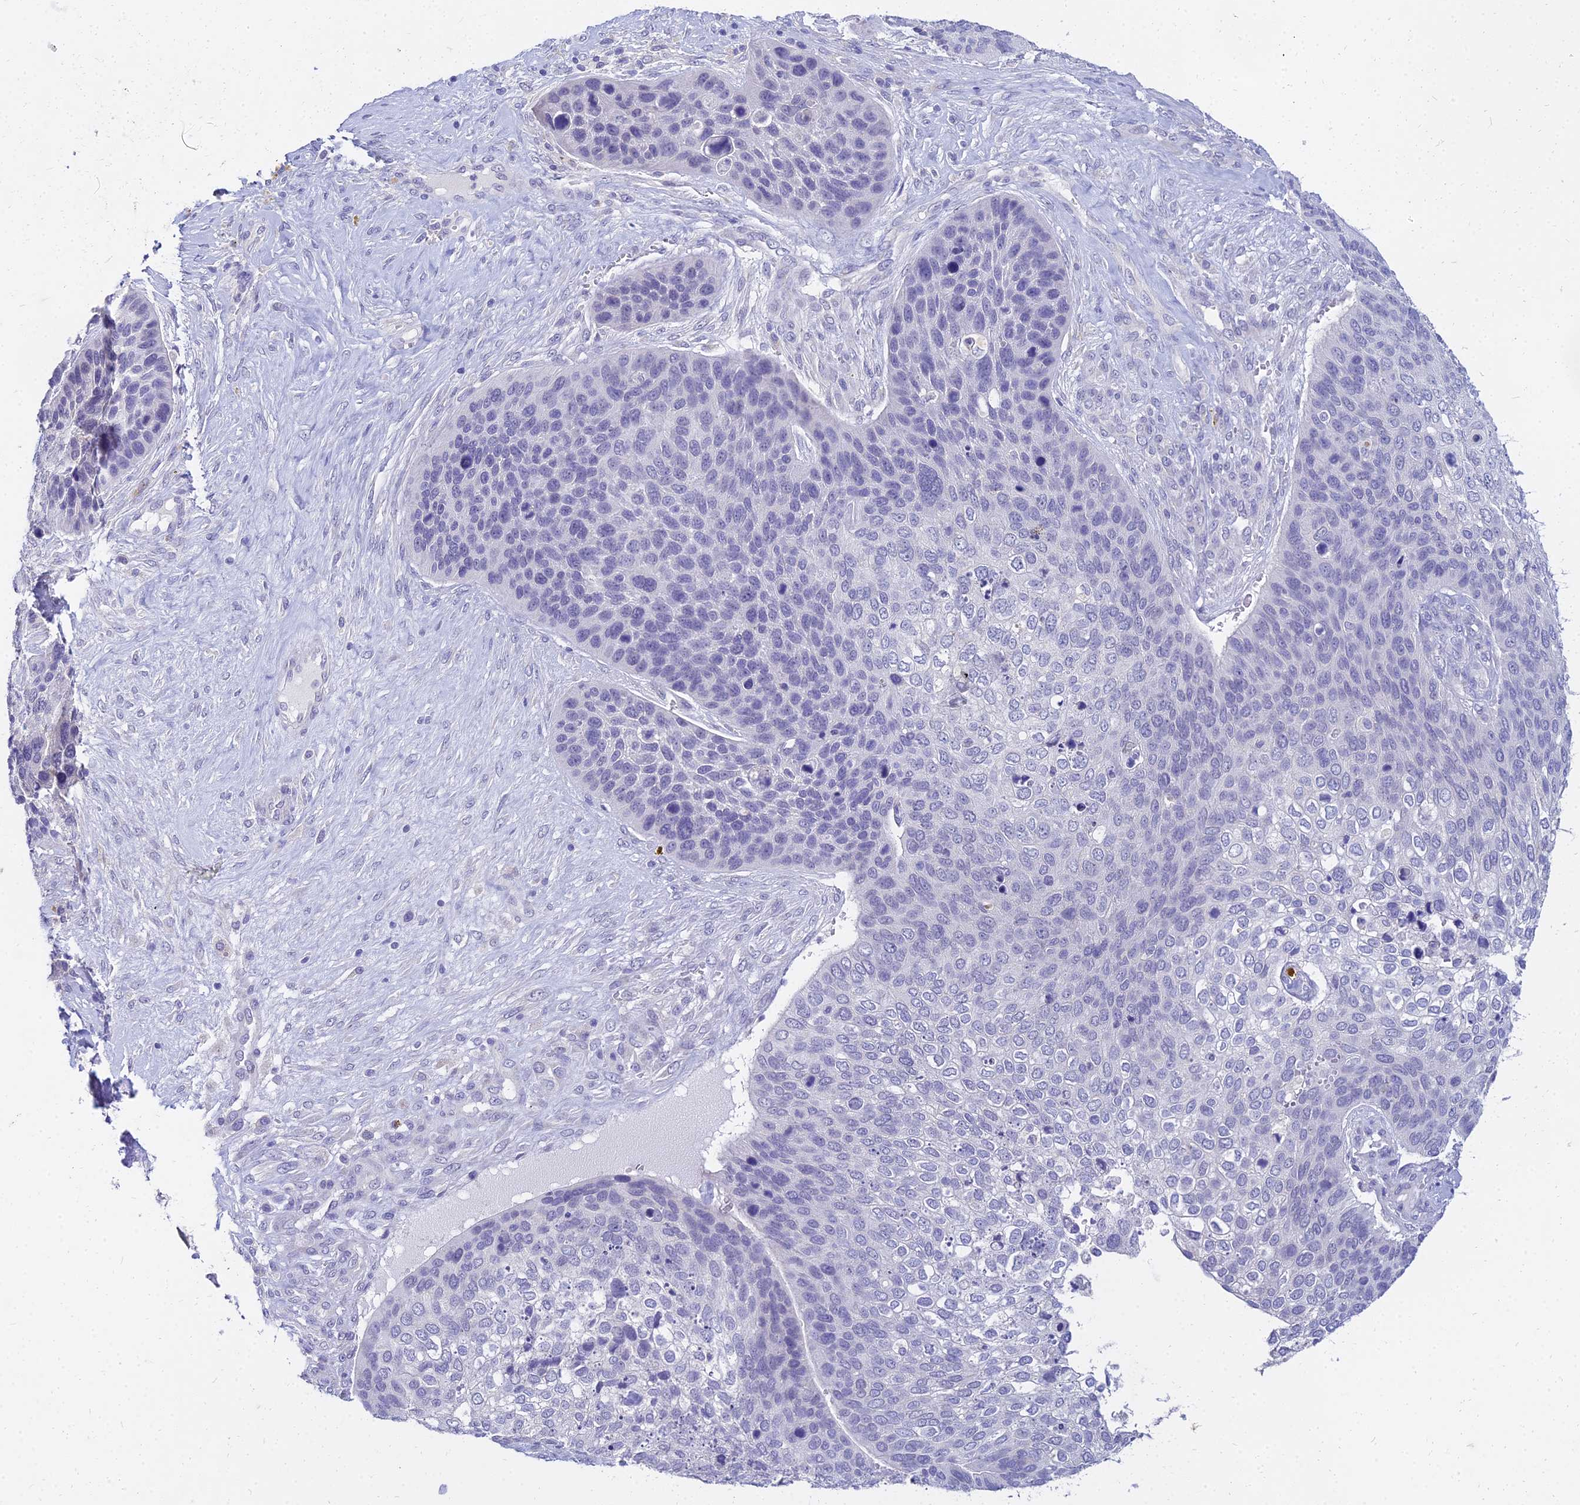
{"staining": {"intensity": "negative", "quantity": "none", "location": "none"}, "tissue": "skin cancer", "cell_type": "Tumor cells", "image_type": "cancer", "snomed": [{"axis": "morphology", "description": "Basal cell carcinoma"}, {"axis": "topography", "description": "Skin"}], "caption": "Skin basal cell carcinoma was stained to show a protein in brown. There is no significant positivity in tumor cells.", "gene": "NPY", "patient": {"sex": "female", "age": 74}}